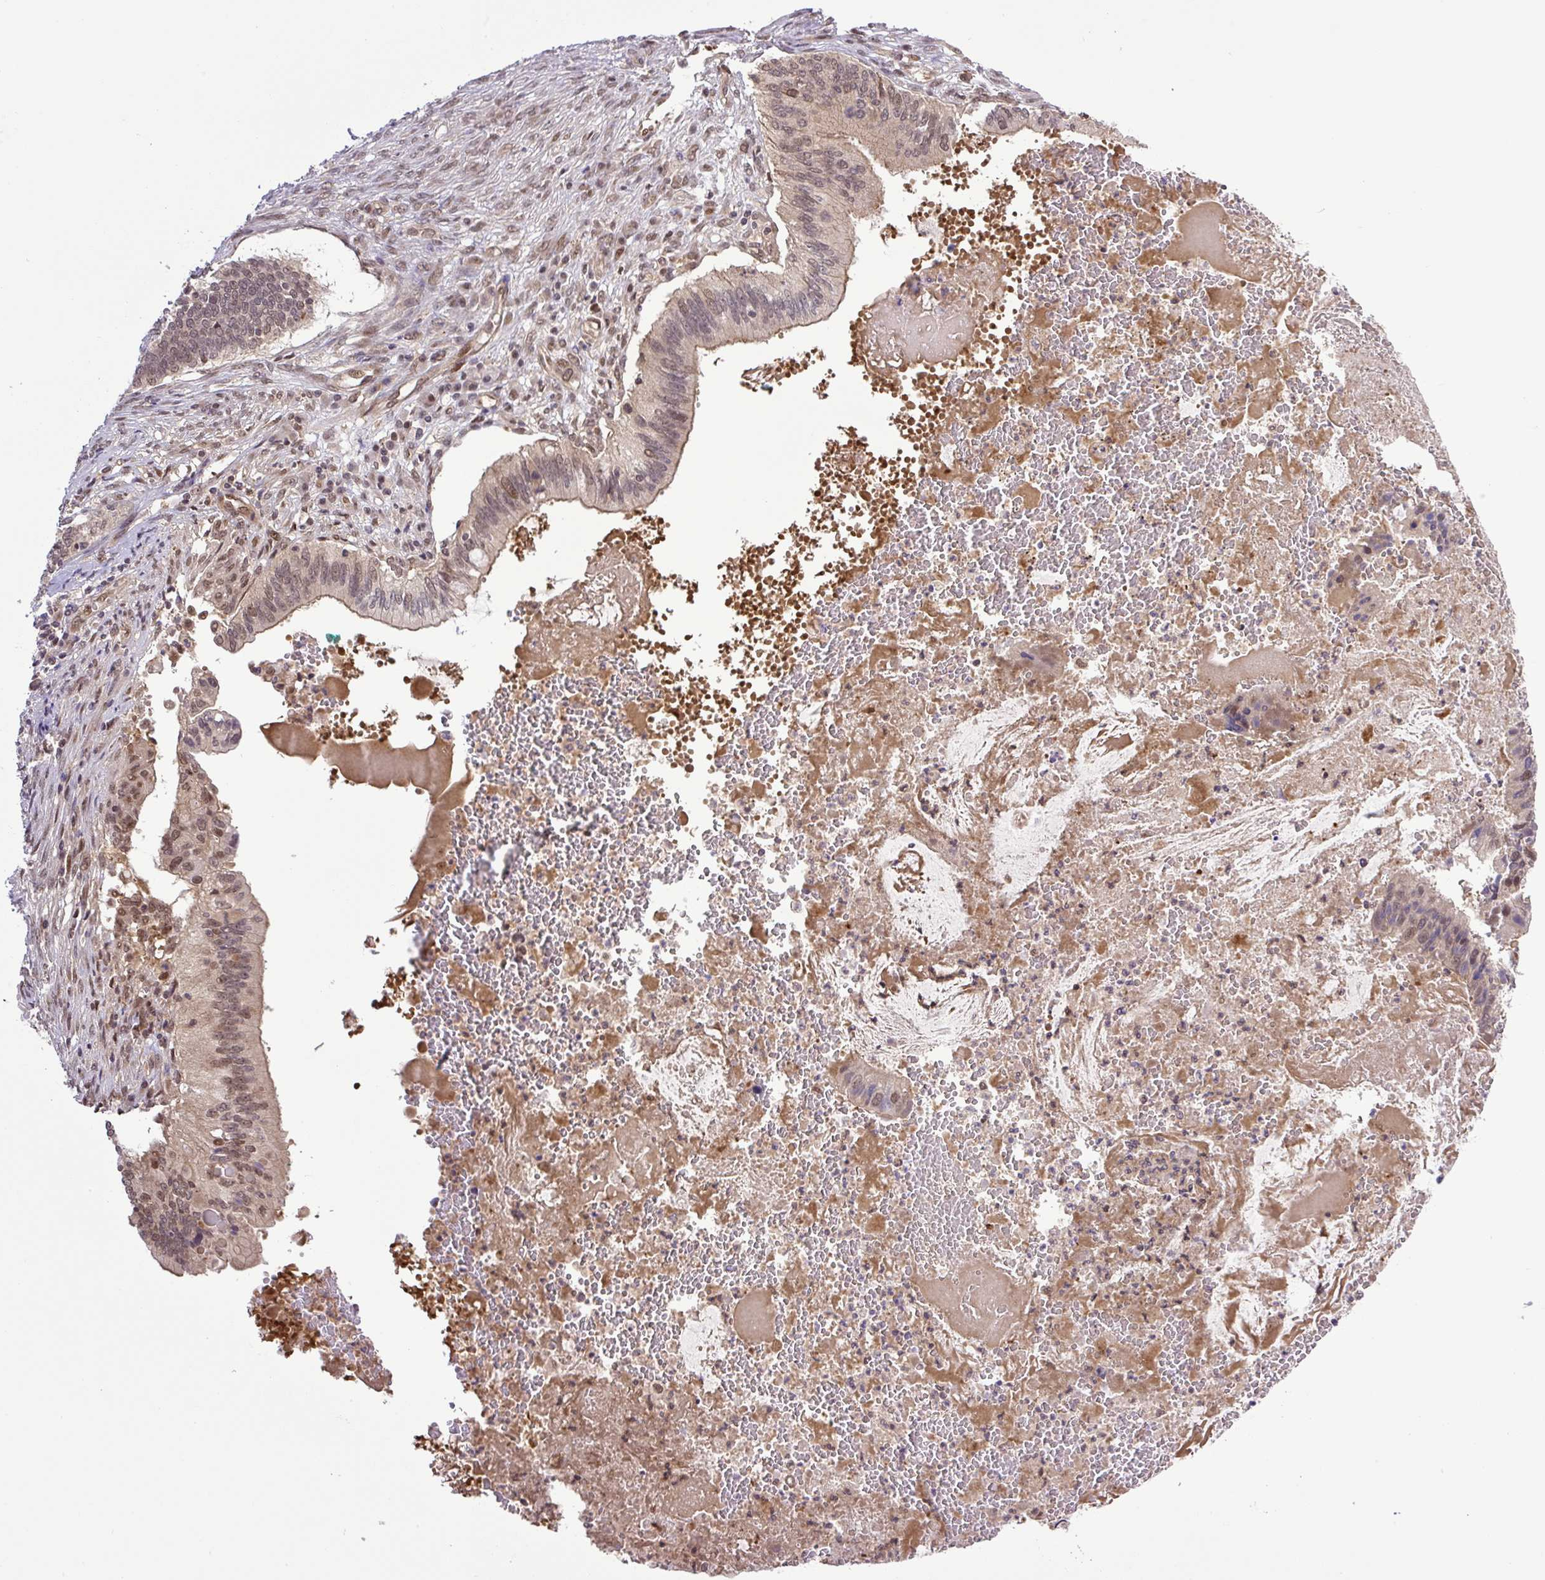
{"staining": {"intensity": "moderate", "quantity": "25%-75%", "location": "cytoplasmic/membranous,nuclear"}, "tissue": "cervical cancer", "cell_type": "Tumor cells", "image_type": "cancer", "snomed": [{"axis": "morphology", "description": "Adenocarcinoma, NOS"}, {"axis": "topography", "description": "Cervix"}], "caption": "Brown immunohistochemical staining in cervical cancer displays moderate cytoplasmic/membranous and nuclear positivity in about 25%-75% of tumor cells.", "gene": "SGTA", "patient": {"sex": "female", "age": 42}}